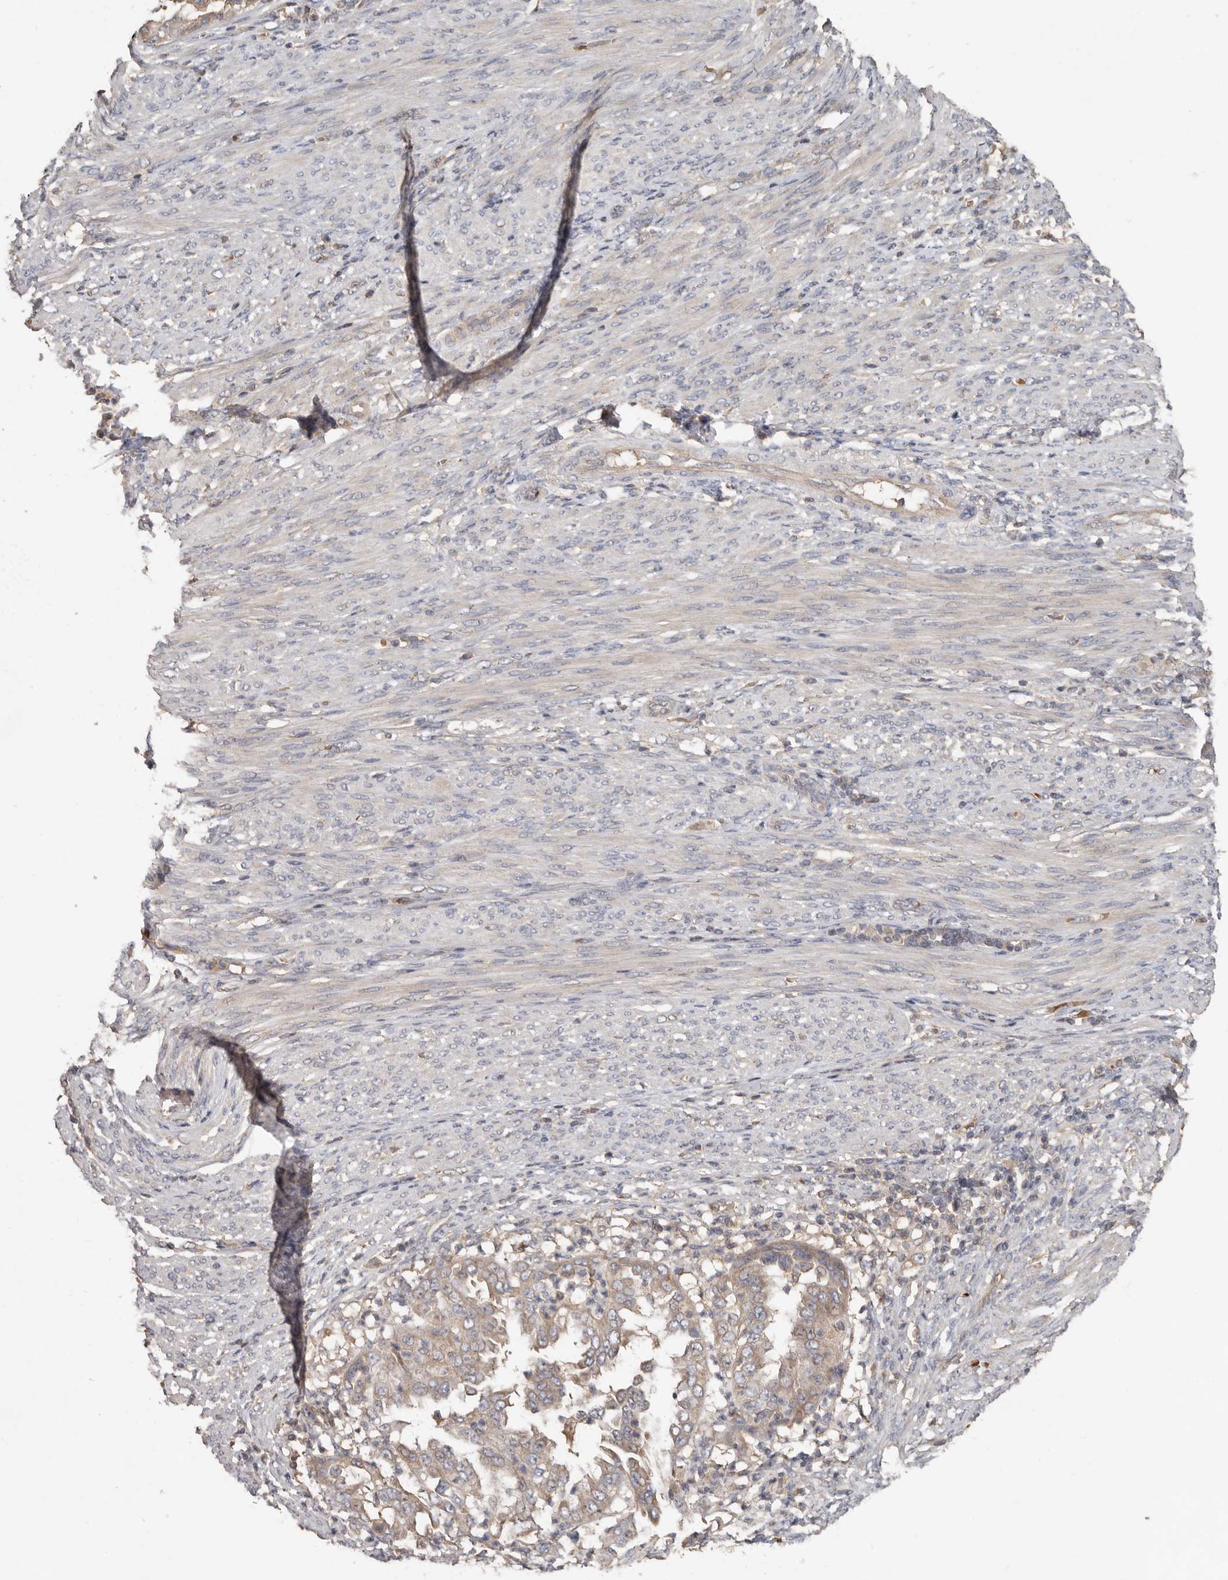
{"staining": {"intensity": "weak", "quantity": ">75%", "location": "cytoplasmic/membranous"}, "tissue": "endometrial cancer", "cell_type": "Tumor cells", "image_type": "cancer", "snomed": [{"axis": "morphology", "description": "Adenocarcinoma, NOS"}, {"axis": "topography", "description": "Endometrium"}], "caption": "Protein staining exhibits weak cytoplasmic/membranous positivity in approximately >75% of tumor cells in endometrial cancer (adenocarcinoma). The staining was performed using DAB to visualize the protein expression in brown, while the nuclei were stained in blue with hematoxylin (Magnification: 20x).", "gene": "KIF26B", "patient": {"sex": "female", "age": 85}}